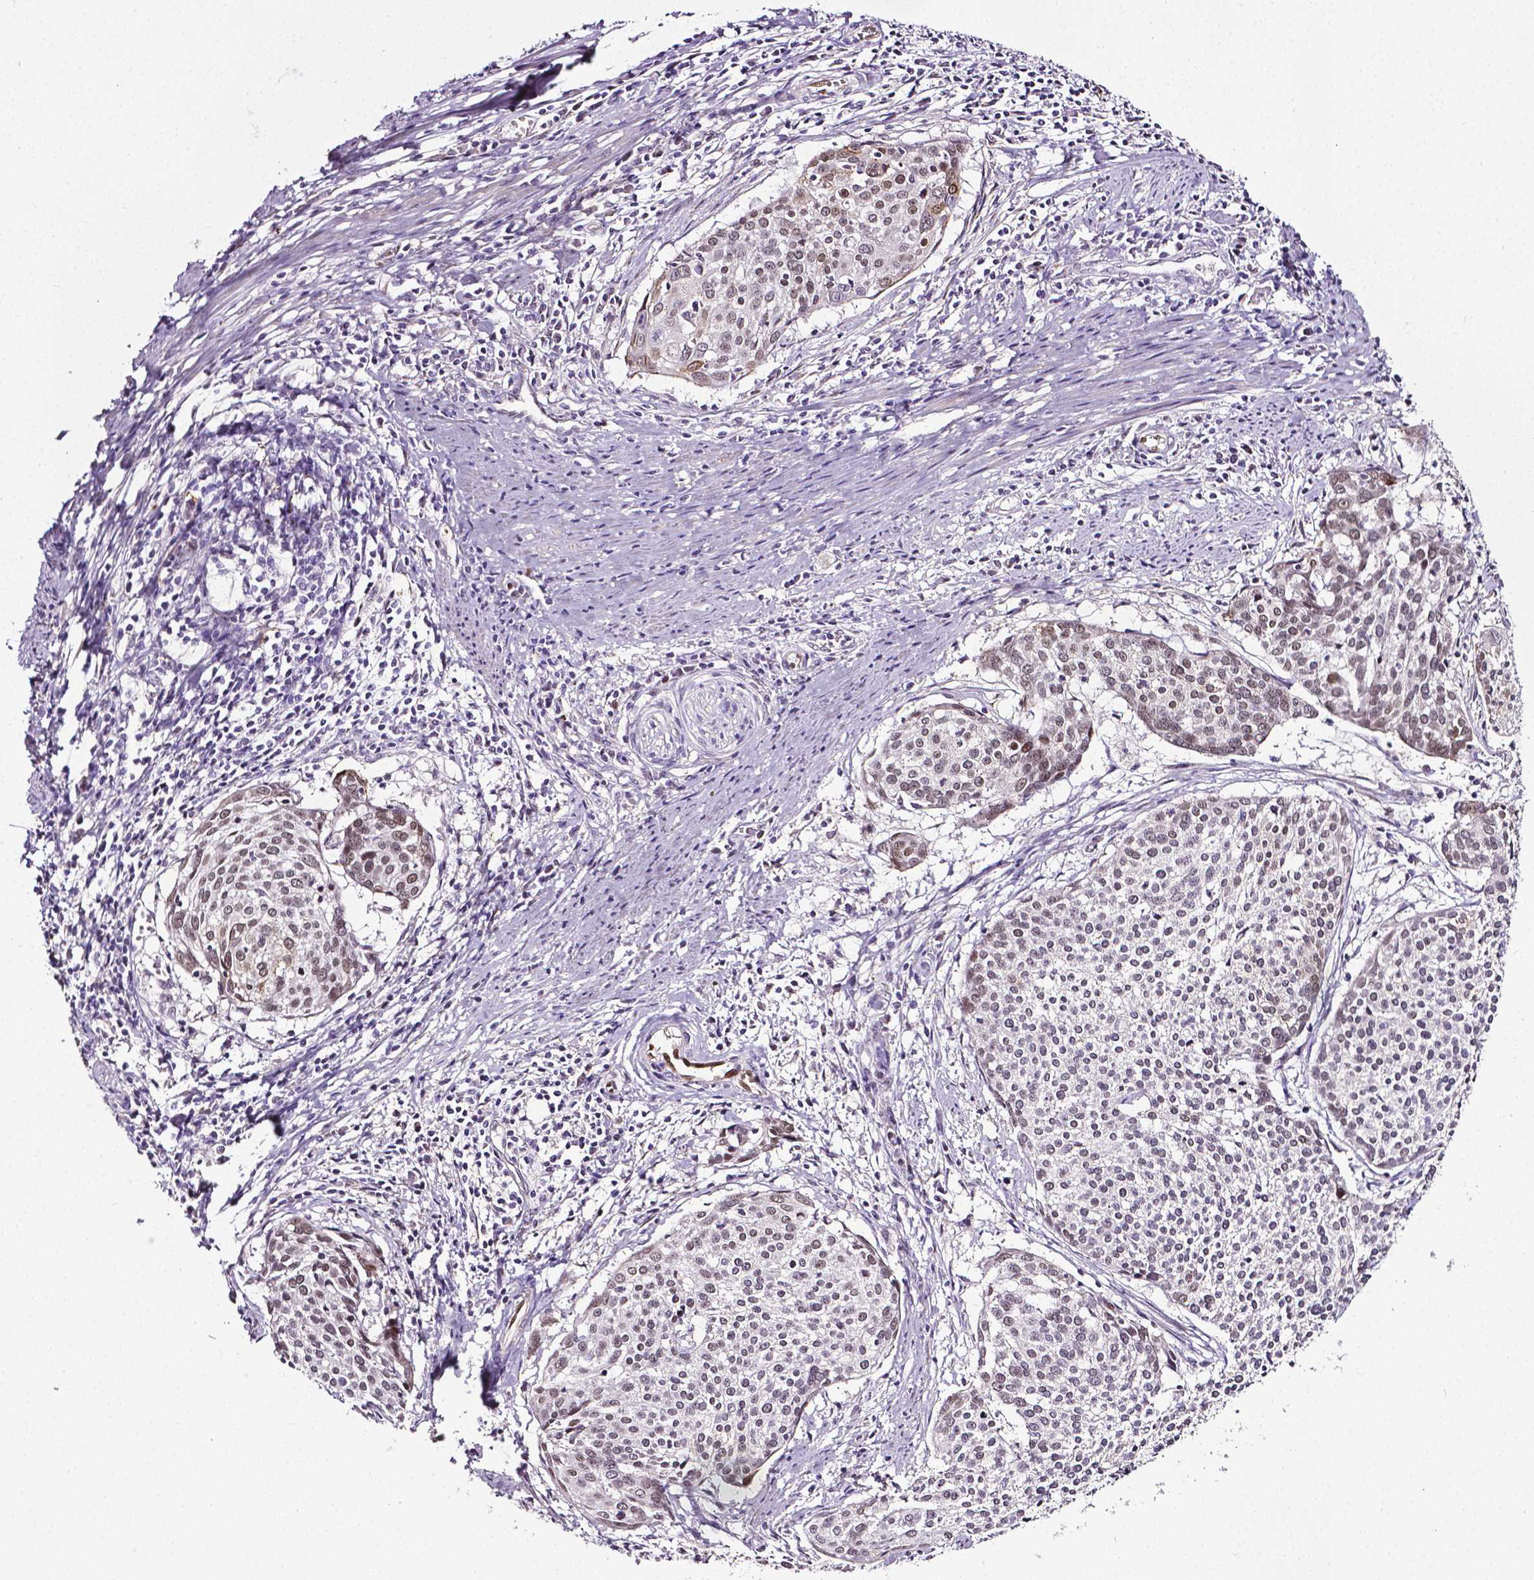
{"staining": {"intensity": "moderate", "quantity": ">75%", "location": "nuclear"}, "tissue": "cervical cancer", "cell_type": "Tumor cells", "image_type": "cancer", "snomed": [{"axis": "morphology", "description": "Squamous cell carcinoma, NOS"}, {"axis": "topography", "description": "Cervix"}], "caption": "Cervical cancer stained with DAB (3,3'-diaminobenzidine) IHC shows medium levels of moderate nuclear expression in approximately >75% of tumor cells. (Brightfield microscopy of DAB IHC at high magnification).", "gene": "PTGER3", "patient": {"sex": "female", "age": 39}}